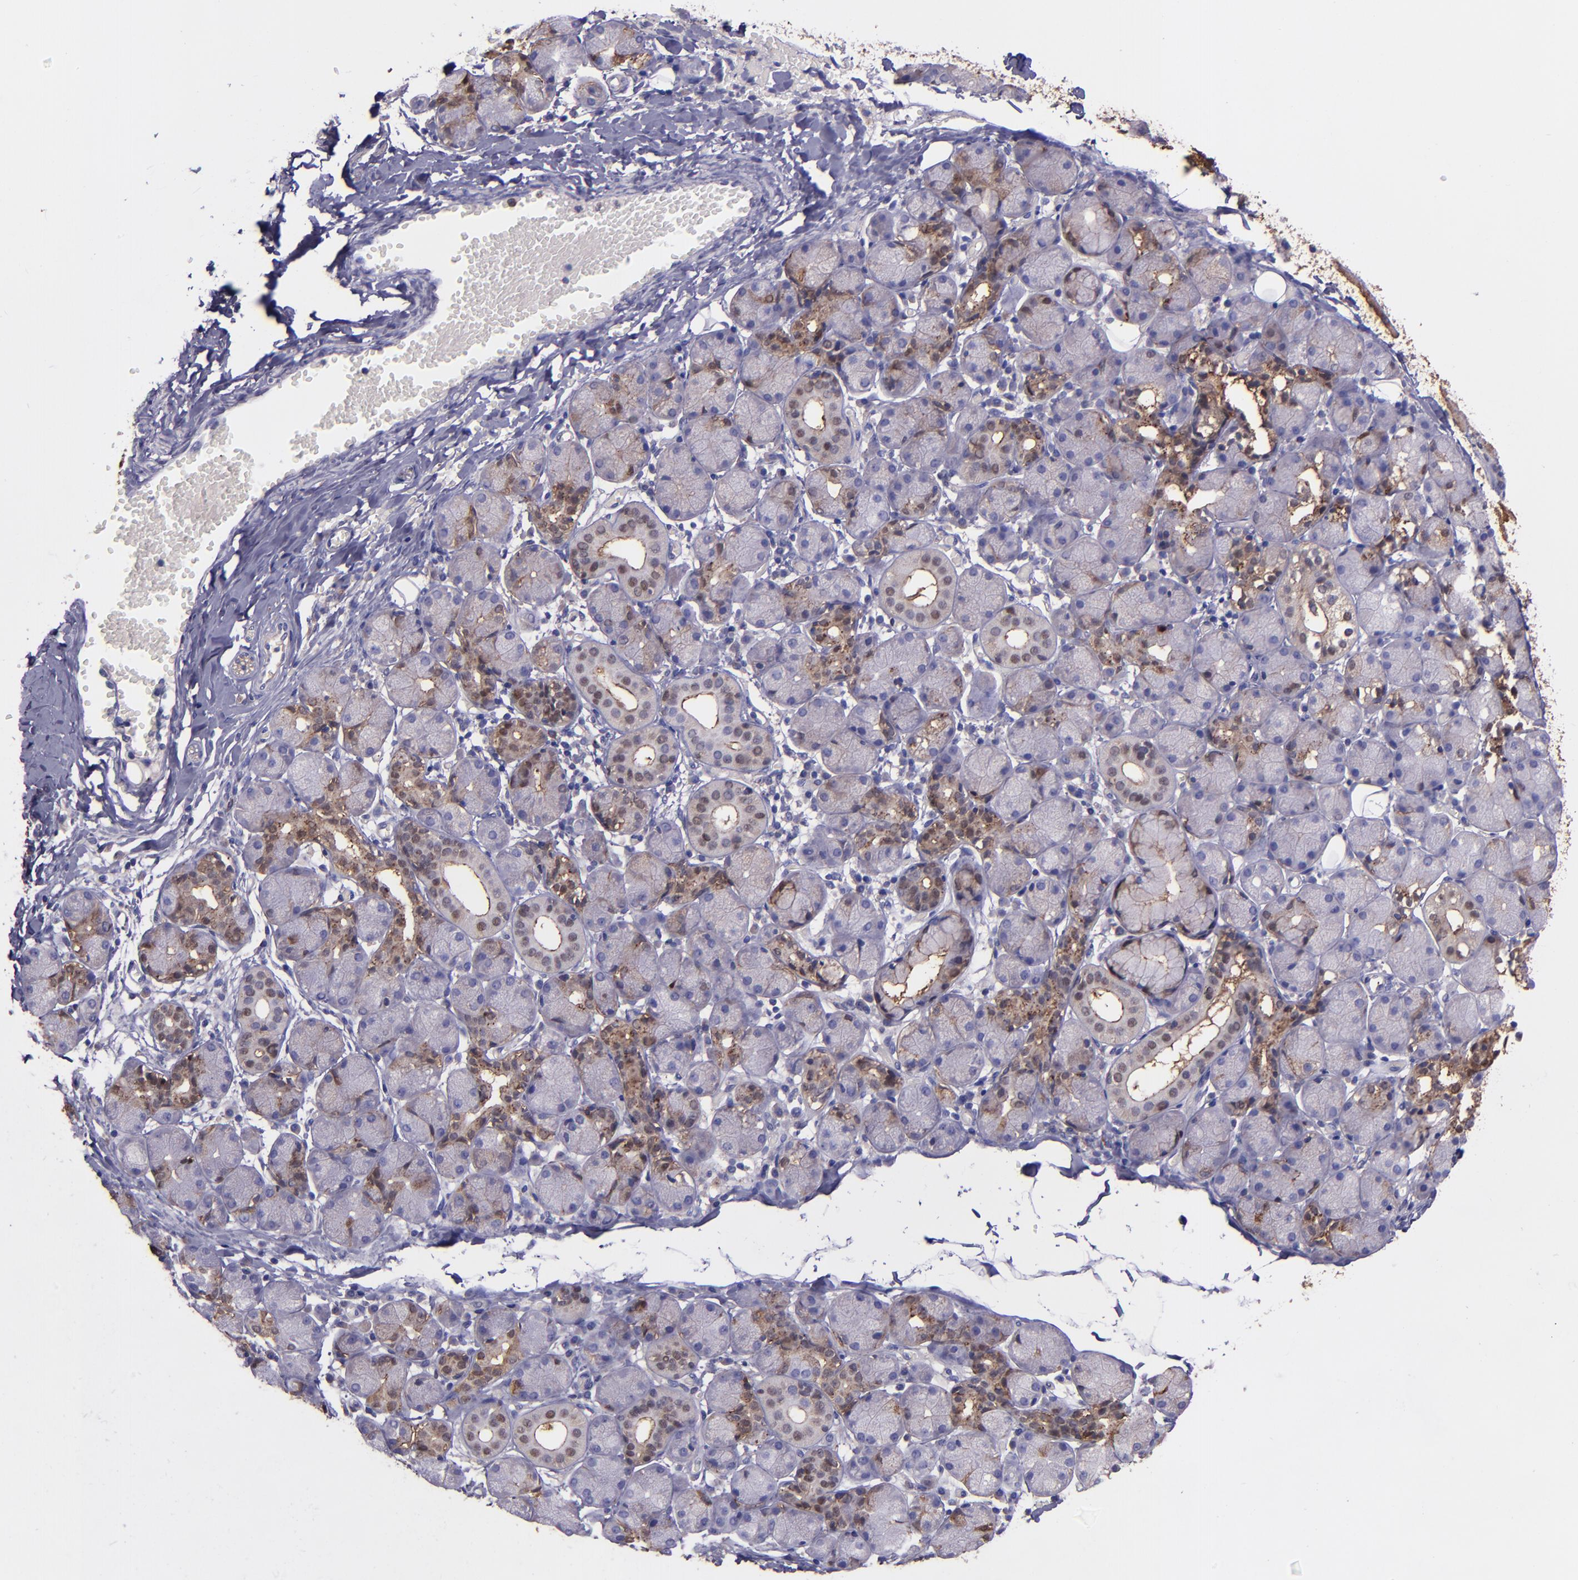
{"staining": {"intensity": "moderate", "quantity": "<25%", "location": "cytoplasmic/membranous,nuclear"}, "tissue": "salivary gland", "cell_type": "Glandular cells", "image_type": "normal", "snomed": [{"axis": "morphology", "description": "Normal tissue, NOS"}, {"axis": "topography", "description": "Salivary gland"}], "caption": "A high-resolution micrograph shows immunohistochemistry staining of unremarkable salivary gland, which displays moderate cytoplasmic/membranous,nuclear positivity in approximately <25% of glandular cells.", "gene": "WASH6P", "patient": {"sex": "female", "age": 24}}